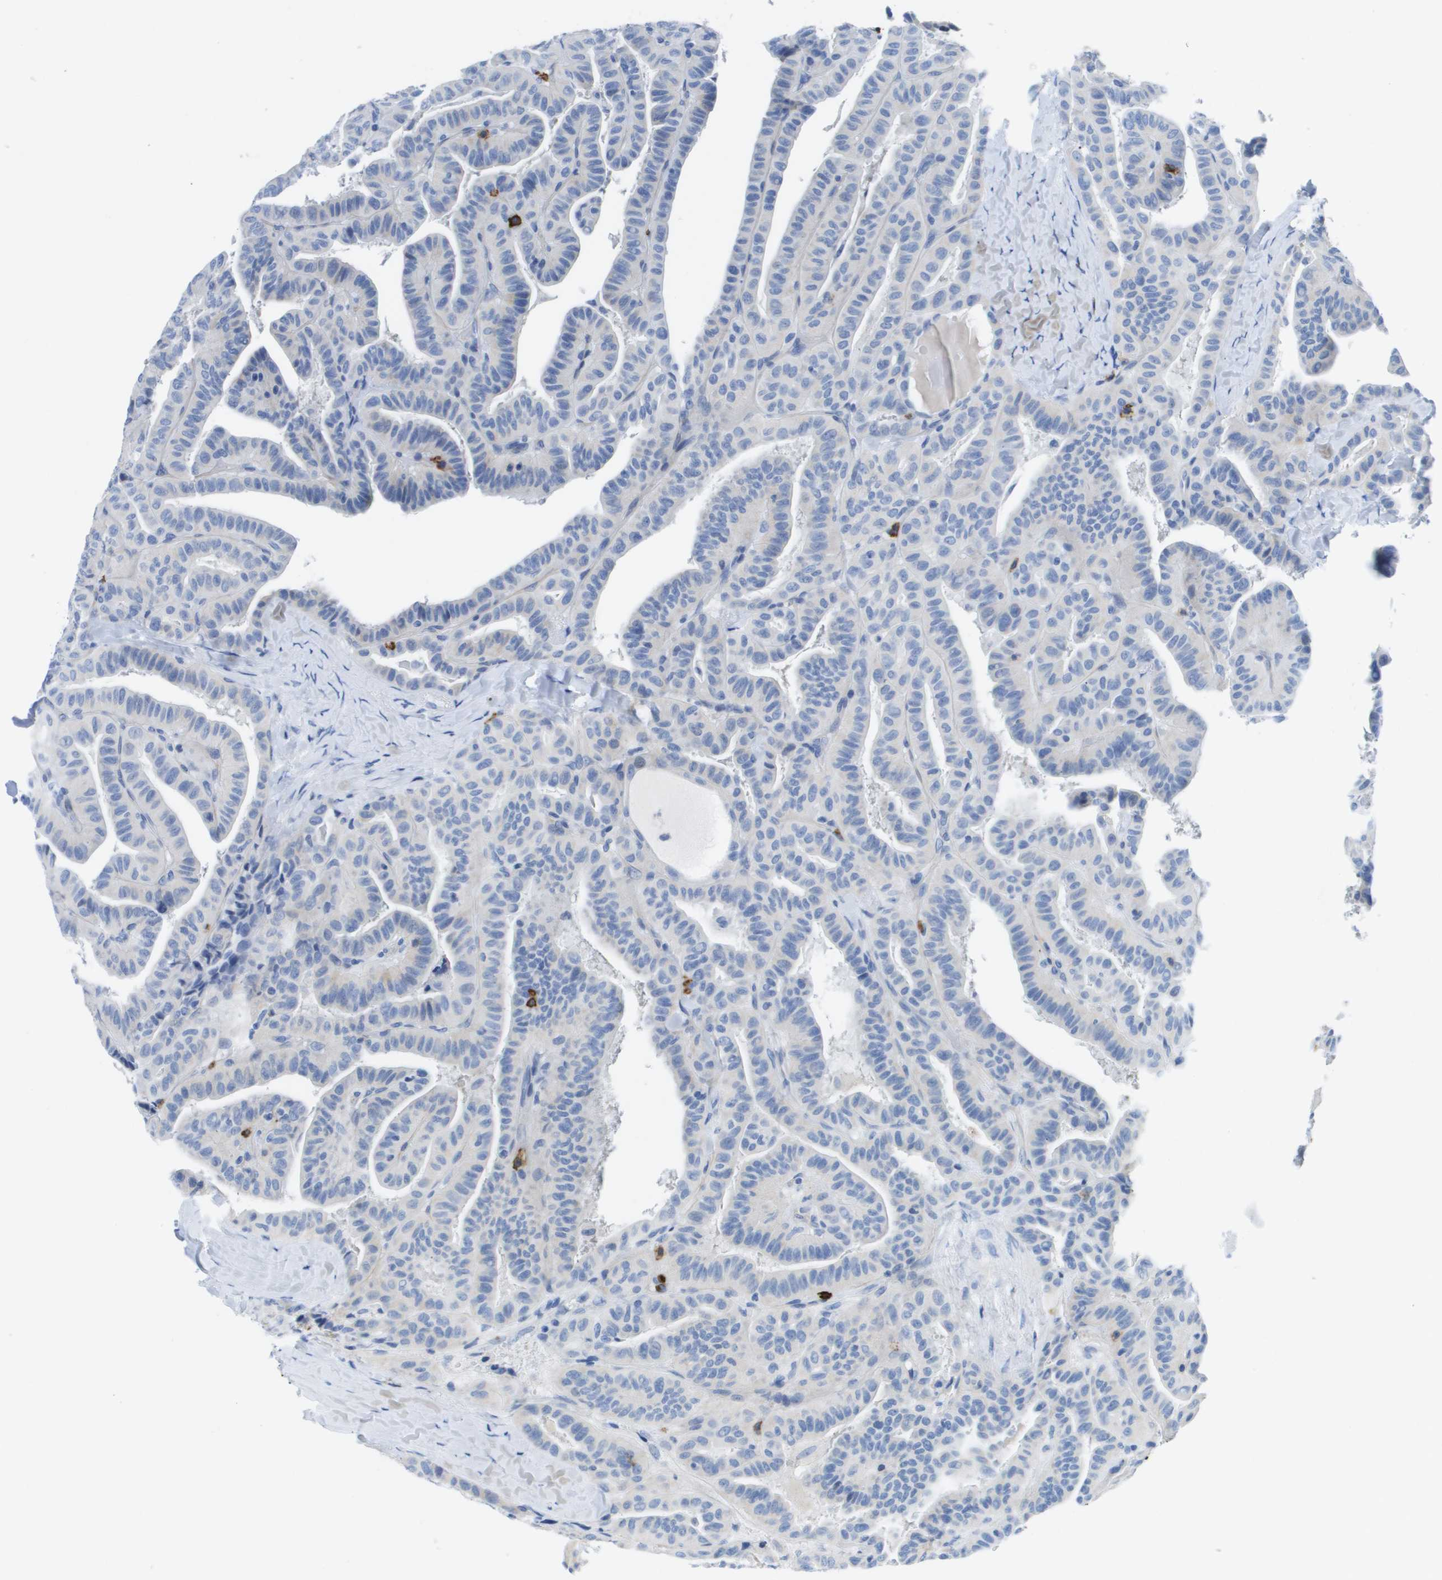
{"staining": {"intensity": "negative", "quantity": "none", "location": "none"}, "tissue": "thyroid cancer", "cell_type": "Tumor cells", "image_type": "cancer", "snomed": [{"axis": "morphology", "description": "Papillary adenocarcinoma, NOS"}, {"axis": "topography", "description": "Thyroid gland"}], "caption": "Immunohistochemical staining of human thyroid cancer displays no significant staining in tumor cells.", "gene": "MS4A1", "patient": {"sex": "male", "age": 77}}